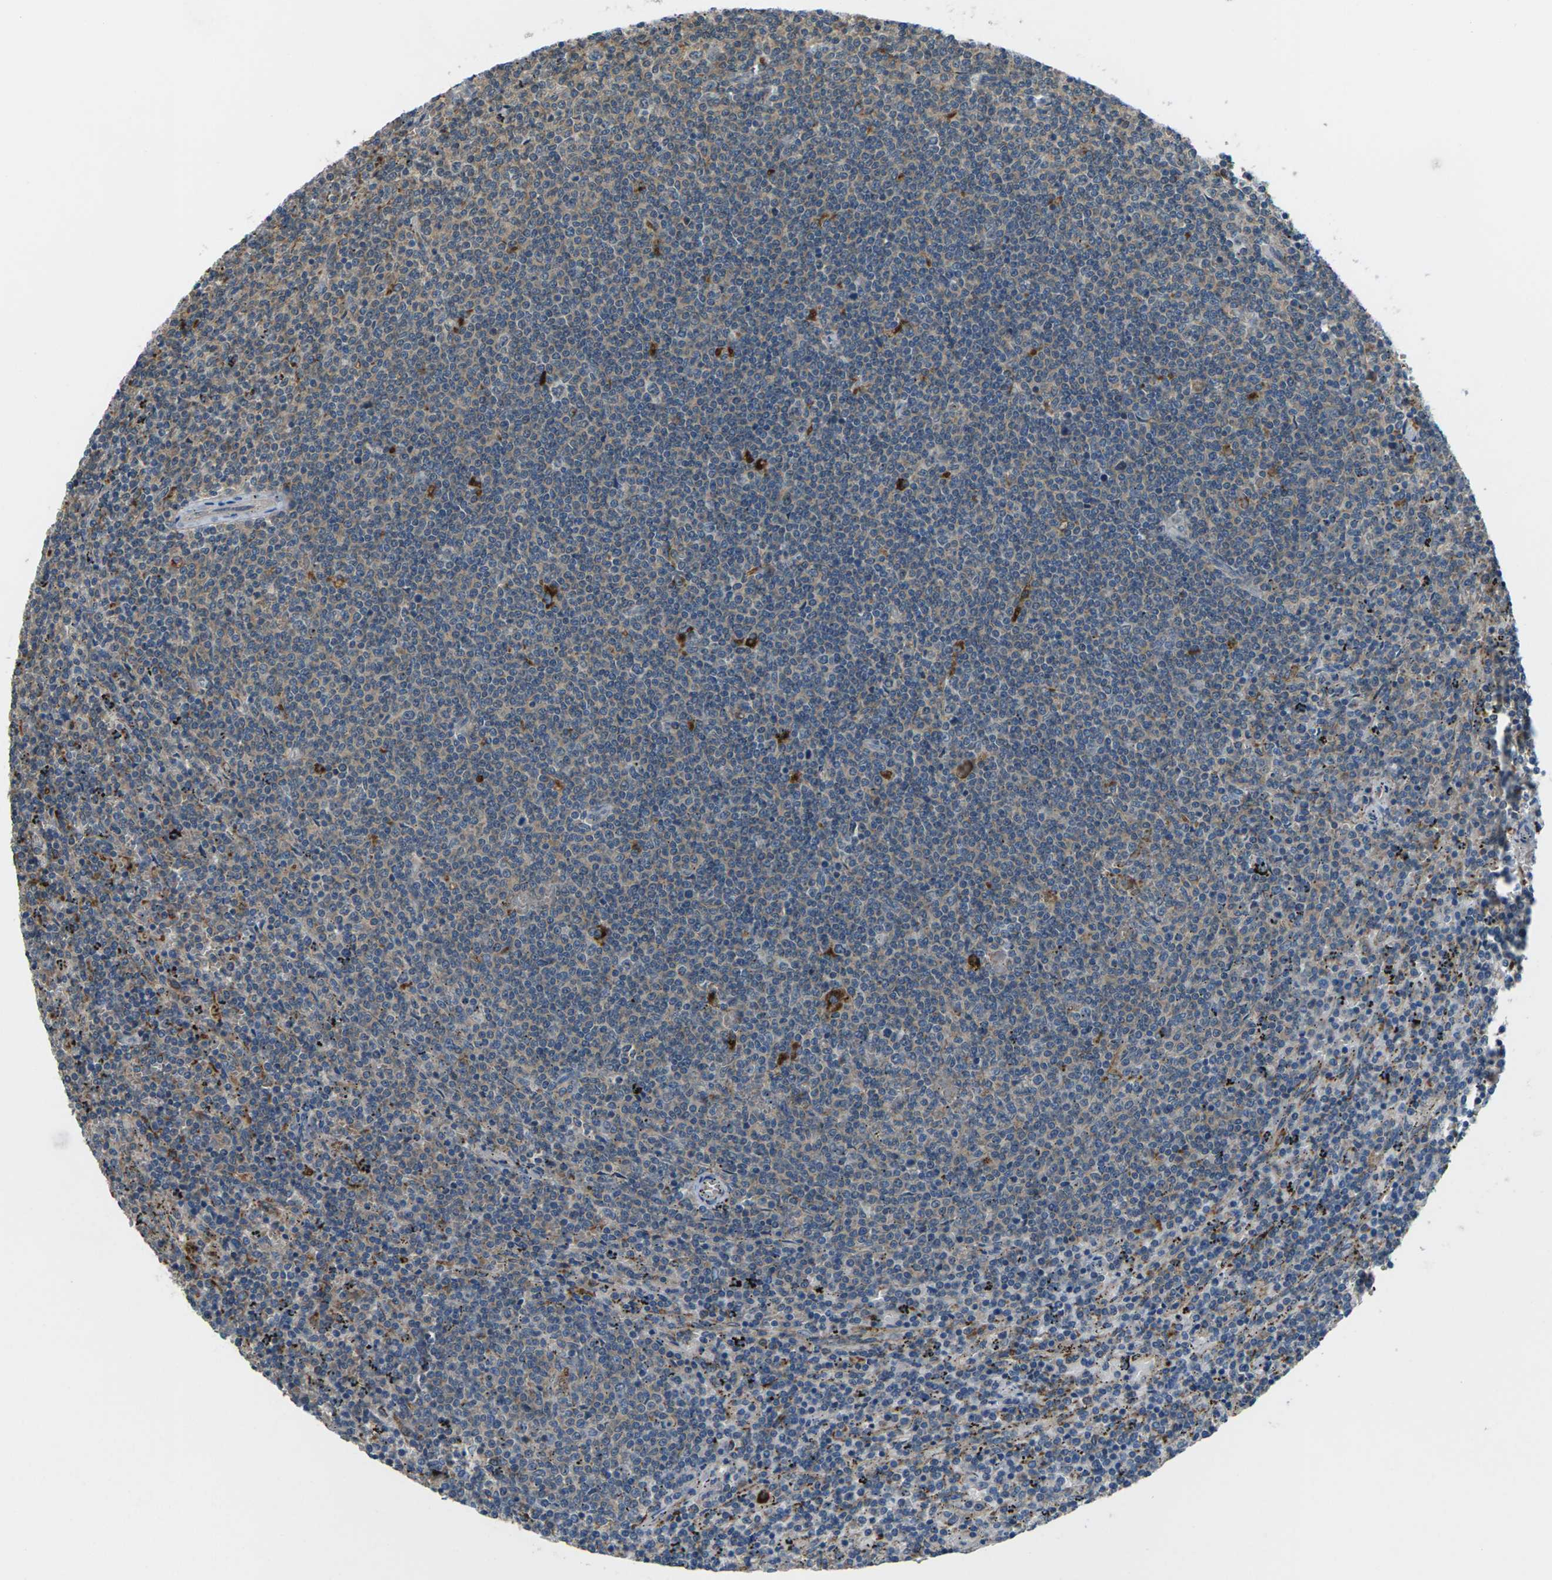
{"staining": {"intensity": "weak", "quantity": "<25%", "location": "cytoplasmic/membranous"}, "tissue": "lymphoma", "cell_type": "Tumor cells", "image_type": "cancer", "snomed": [{"axis": "morphology", "description": "Malignant lymphoma, non-Hodgkin's type, Low grade"}, {"axis": "topography", "description": "Spleen"}], "caption": "Tumor cells show no significant protein positivity in lymphoma.", "gene": "SLC31A2", "patient": {"sex": "female", "age": 50}}